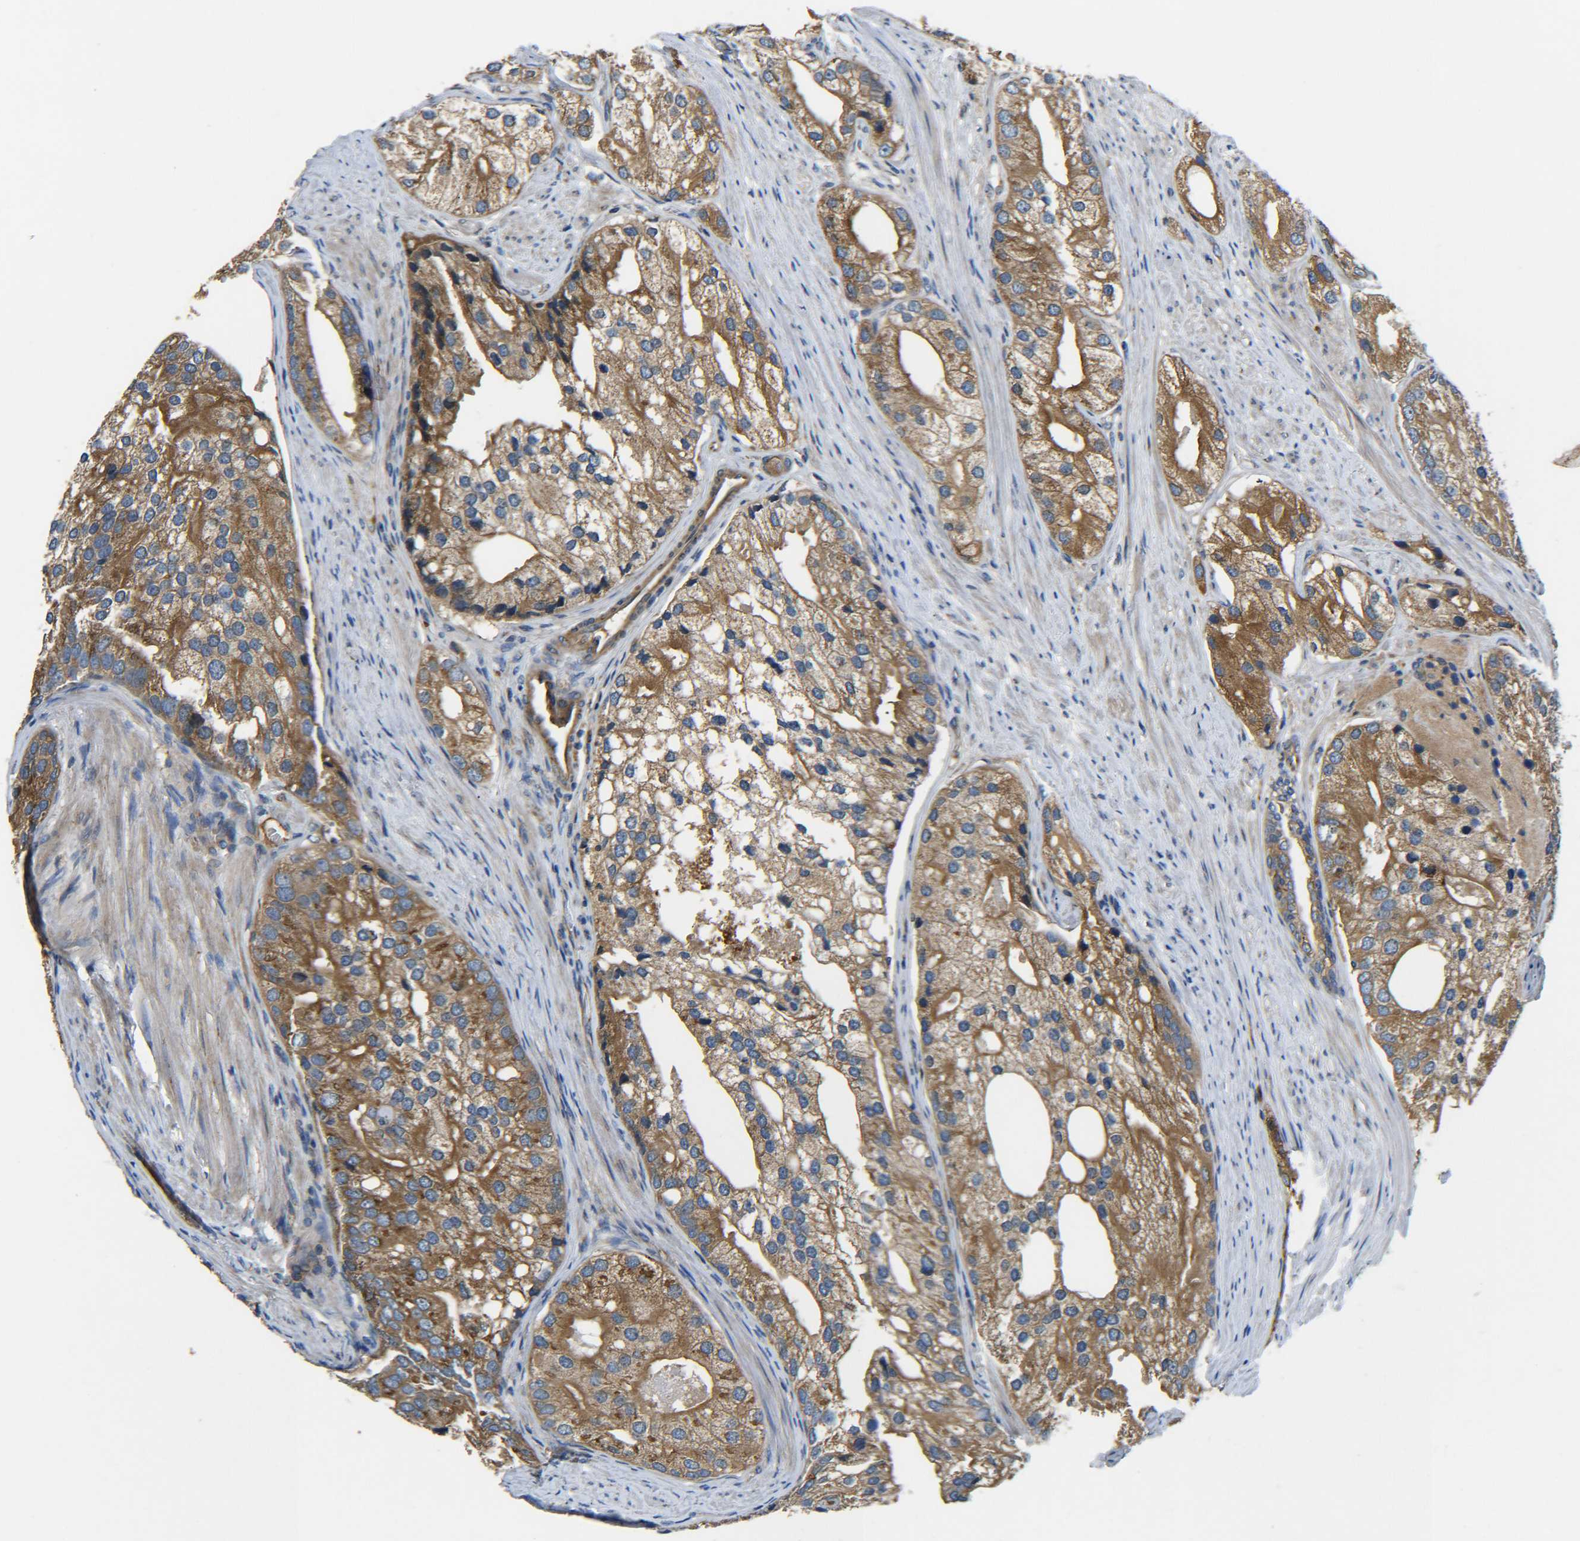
{"staining": {"intensity": "moderate", "quantity": ">75%", "location": "cytoplasmic/membranous"}, "tissue": "prostate cancer", "cell_type": "Tumor cells", "image_type": "cancer", "snomed": [{"axis": "morphology", "description": "Adenocarcinoma, Low grade"}, {"axis": "topography", "description": "Prostate"}], "caption": "This is a photomicrograph of immunohistochemistry staining of prostate cancer (adenocarcinoma (low-grade)), which shows moderate expression in the cytoplasmic/membranous of tumor cells.", "gene": "RAB1B", "patient": {"sex": "male", "age": 69}}